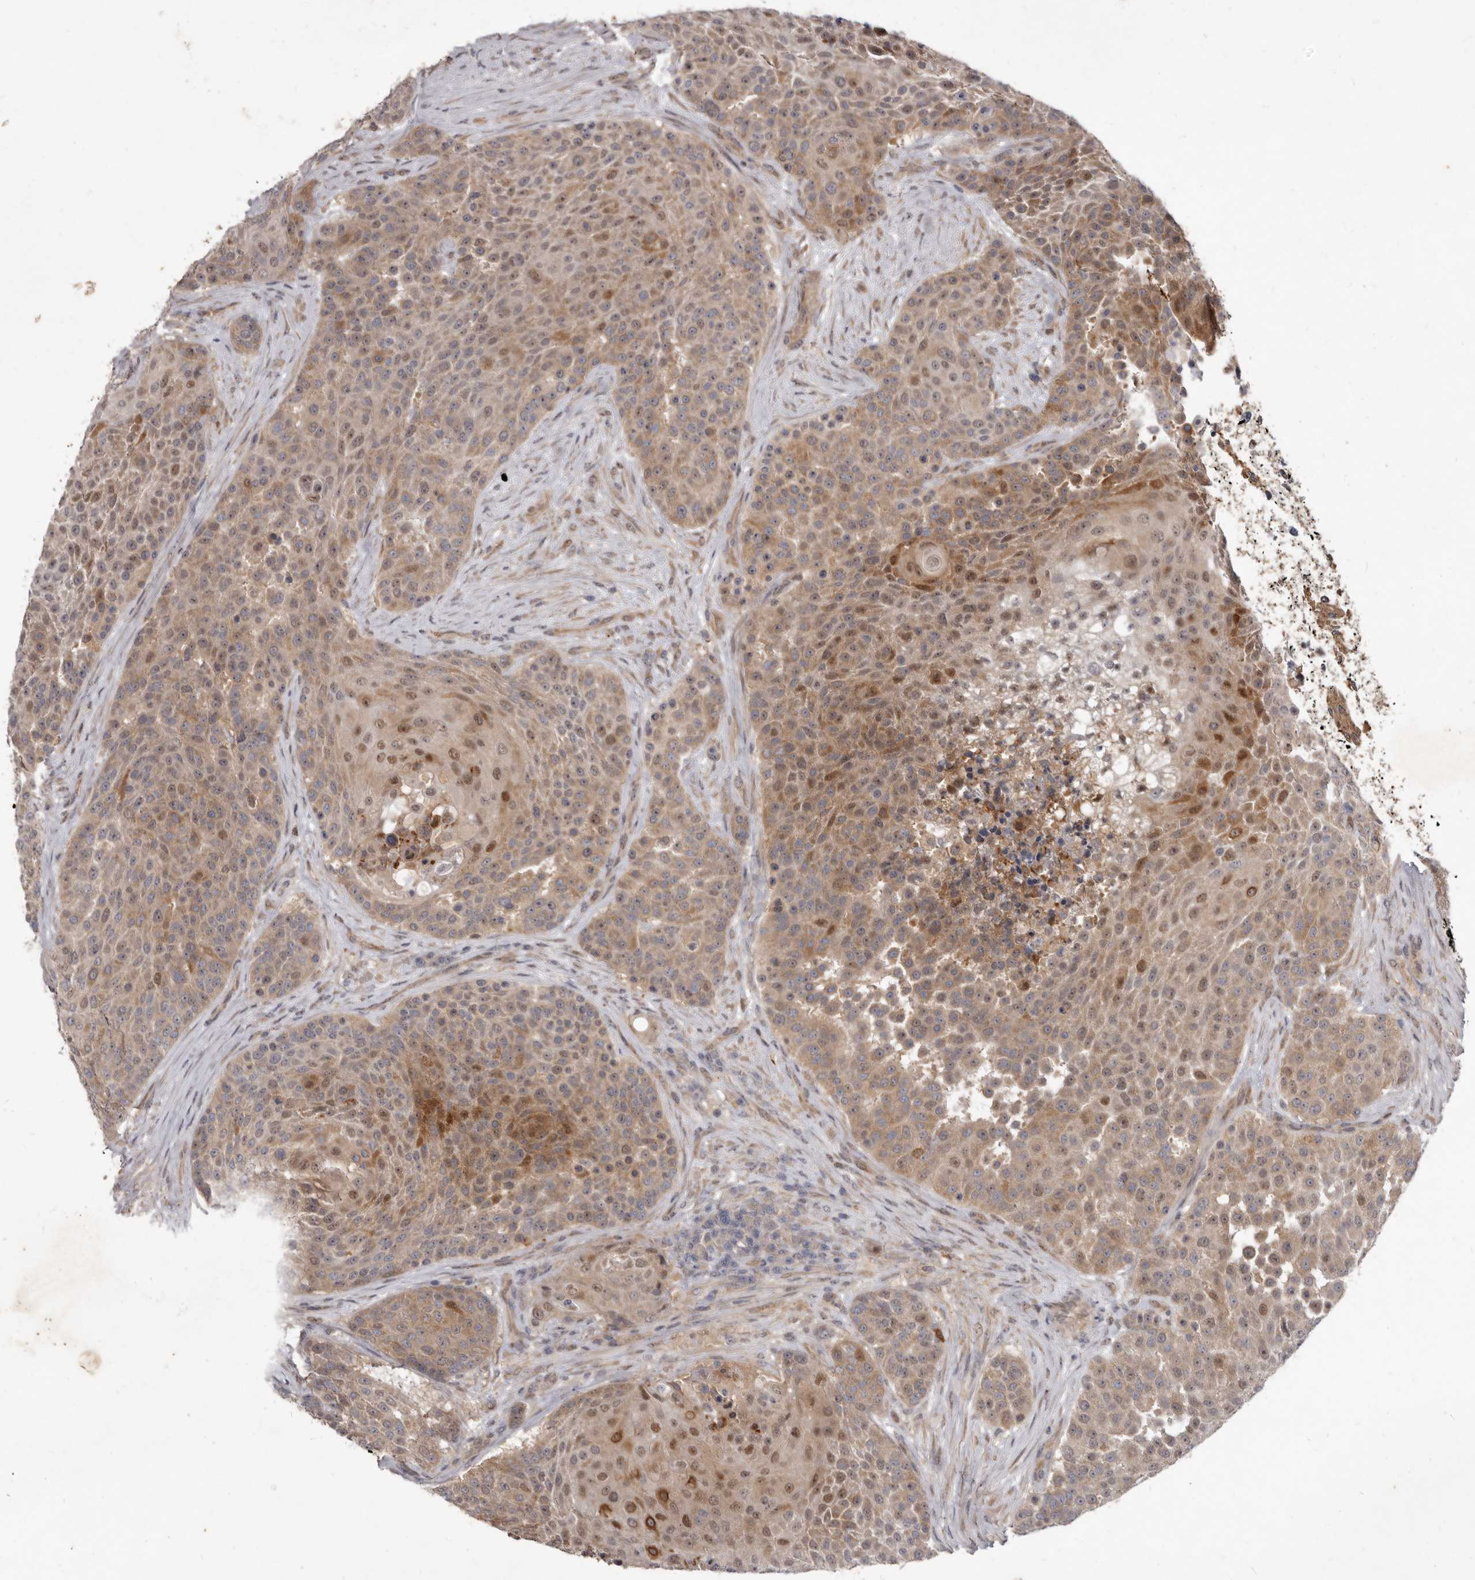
{"staining": {"intensity": "moderate", "quantity": "25%-75%", "location": "cytoplasmic/membranous,nuclear"}, "tissue": "urothelial cancer", "cell_type": "Tumor cells", "image_type": "cancer", "snomed": [{"axis": "morphology", "description": "Urothelial carcinoma, High grade"}, {"axis": "topography", "description": "Urinary bladder"}], "caption": "This micrograph exhibits IHC staining of urothelial cancer, with medium moderate cytoplasmic/membranous and nuclear expression in about 25%-75% of tumor cells.", "gene": "ACLY", "patient": {"sex": "female", "age": 63}}